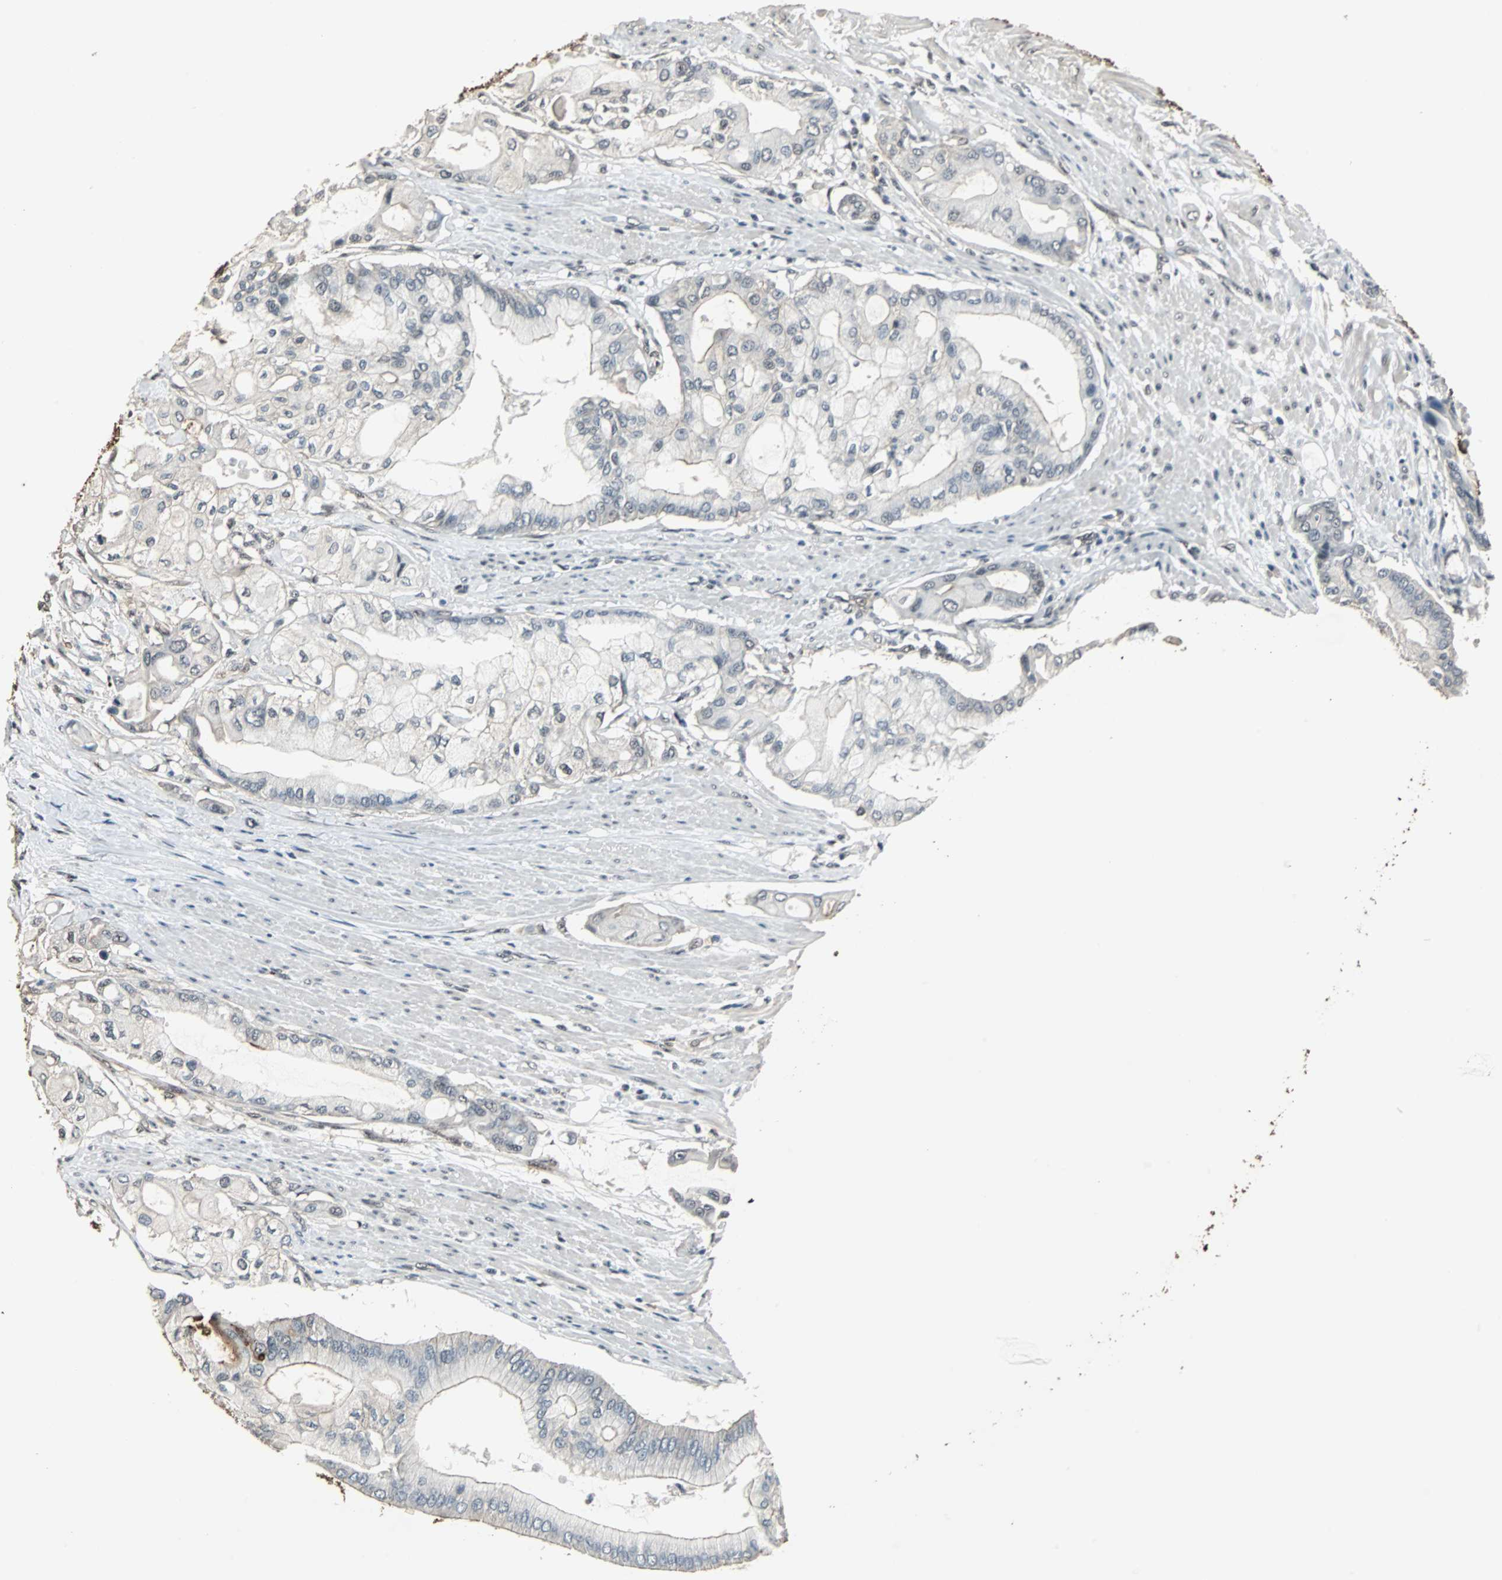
{"staining": {"intensity": "moderate", "quantity": "<25%", "location": "cytoplasmic/membranous"}, "tissue": "pancreatic cancer", "cell_type": "Tumor cells", "image_type": "cancer", "snomed": [{"axis": "morphology", "description": "Adenocarcinoma, NOS"}, {"axis": "morphology", "description": "Adenocarcinoma, metastatic, NOS"}, {"axis": "topography", "description": "Lymph node"}, {"axis": "topography", "description": "Pancreas"}, {"axis": "topography", "description": "Duodenum"}], "caption": "A brown stain highlights moderate cytoplasmic/membranous staining of a protein in human pancreatic cancer tumor cells.", "gene": "MKX", "patient": {"sex": "female", "age": 64}}